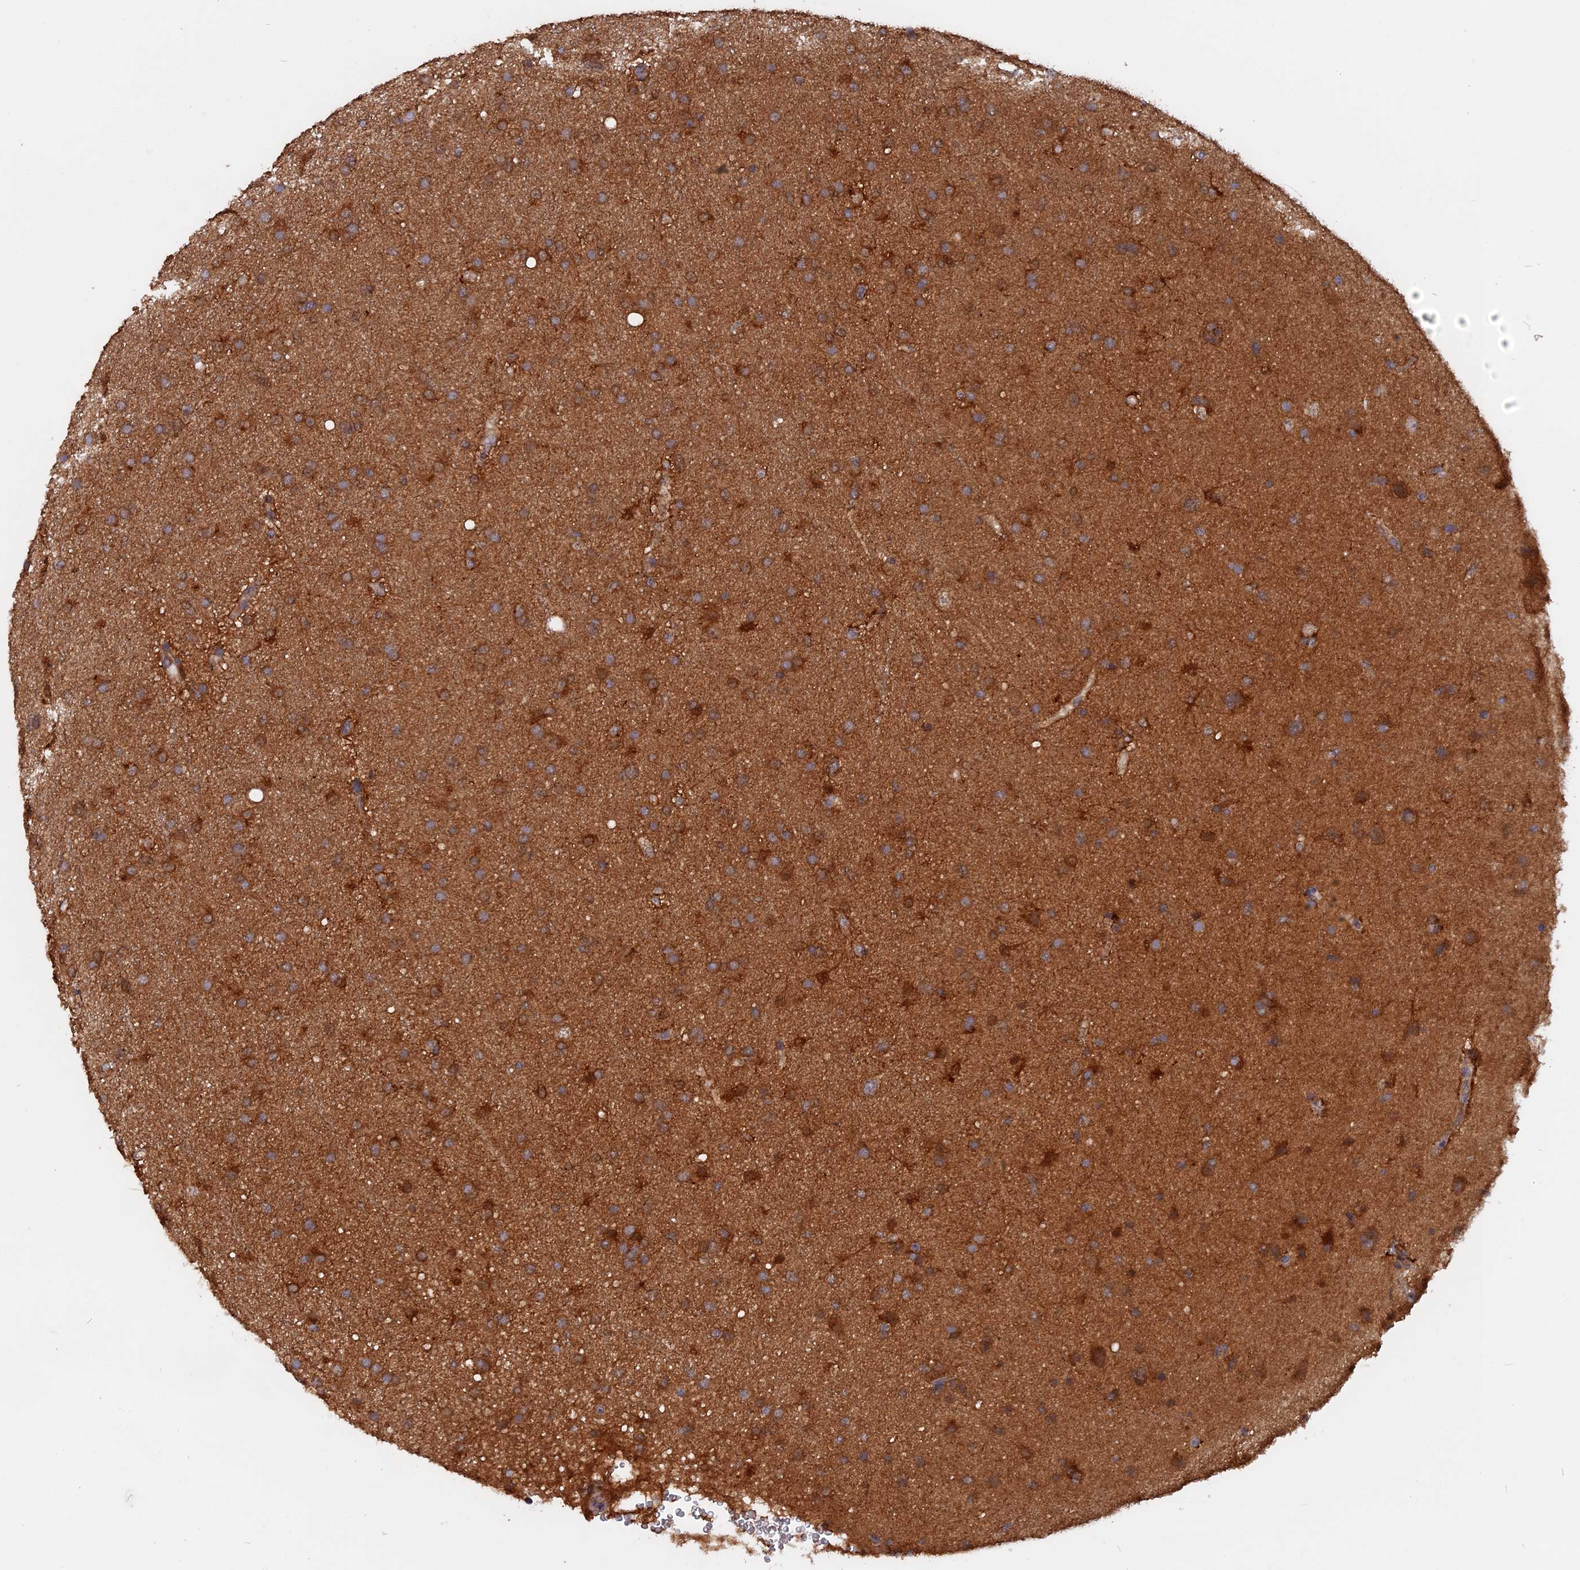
{"staining": {"intensity": "strong", "quantity": ">75%", "location": "cytoplasmic/membranous"}, "tissue": "glioma", "cell_type": "Tumor cells", "image_type": "cancer", "snomed": [{"axis": "morphology", "description": "Glioma, malignant, Low grade"}, {"axis": "topography", "description": "Cerebral cortex"}], "caption": "DAB (3,3'-diaminobenzidine) immunohistochemical staining of malignant low-grade glioma shows strong cytoplasmic/membranous protein expression in approximately >75% of tumor cells.", "gene": "BLVRA", "patient": {"sex": "female", "age": 39}}